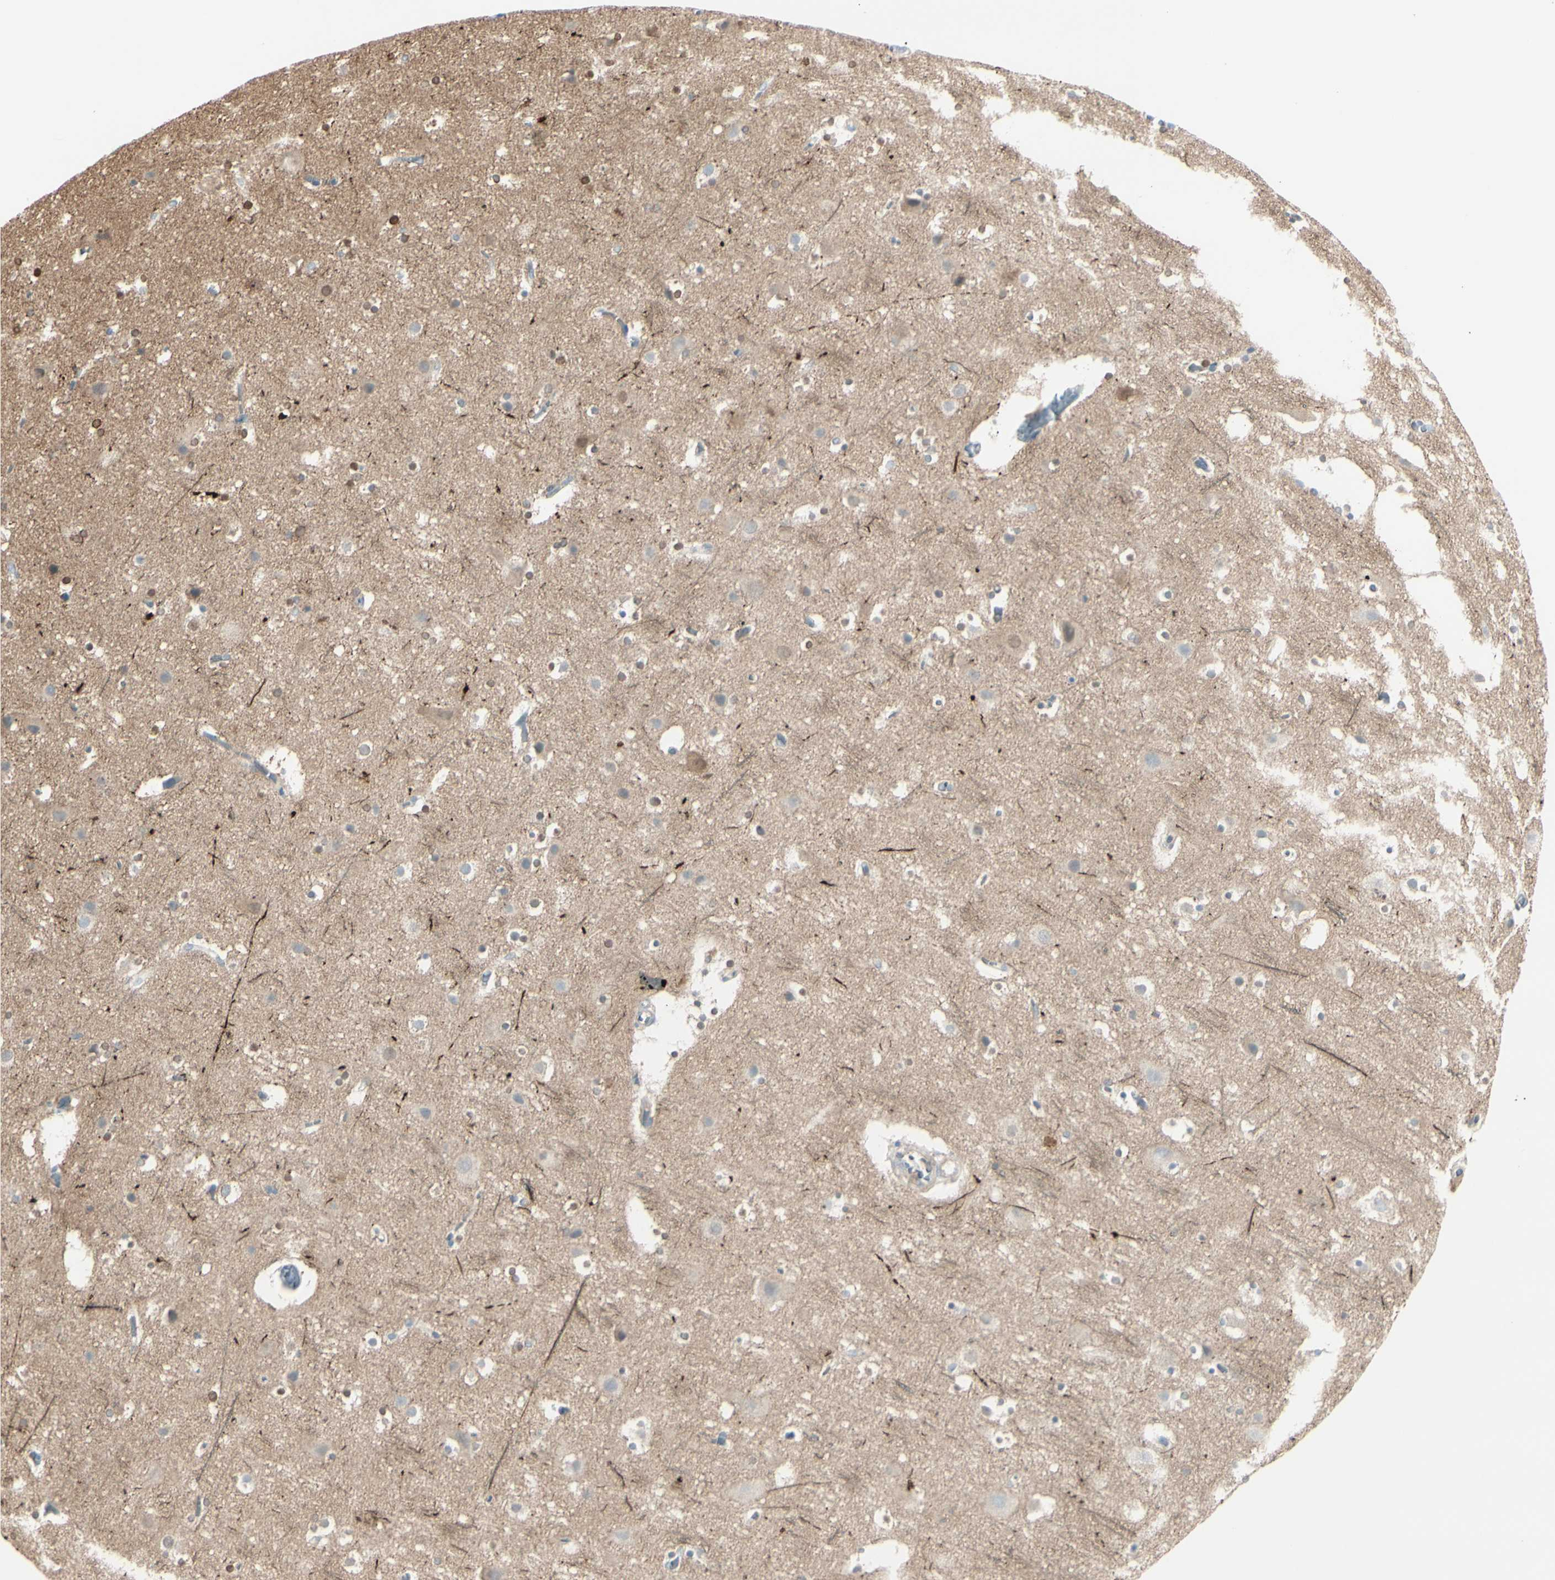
{"staining": {"intensity": "negative", "quantity": "none", "location": "none"}, "tissue": "cerebral cortex", "cell_type": "Endothelial cells", "image_type": "normal", "snomed": [{"axis": "morphology", "description": "Normal tissue, NOS"}, {"axis": "topography", "description": "Cerebral cortex"}], "caption": "Image shows no significant protein staining in endothelial cells of unremarkable cerebral cortex.", "gene": "CACNA2D1", "patient": {"sex": "male", "age": 45}}